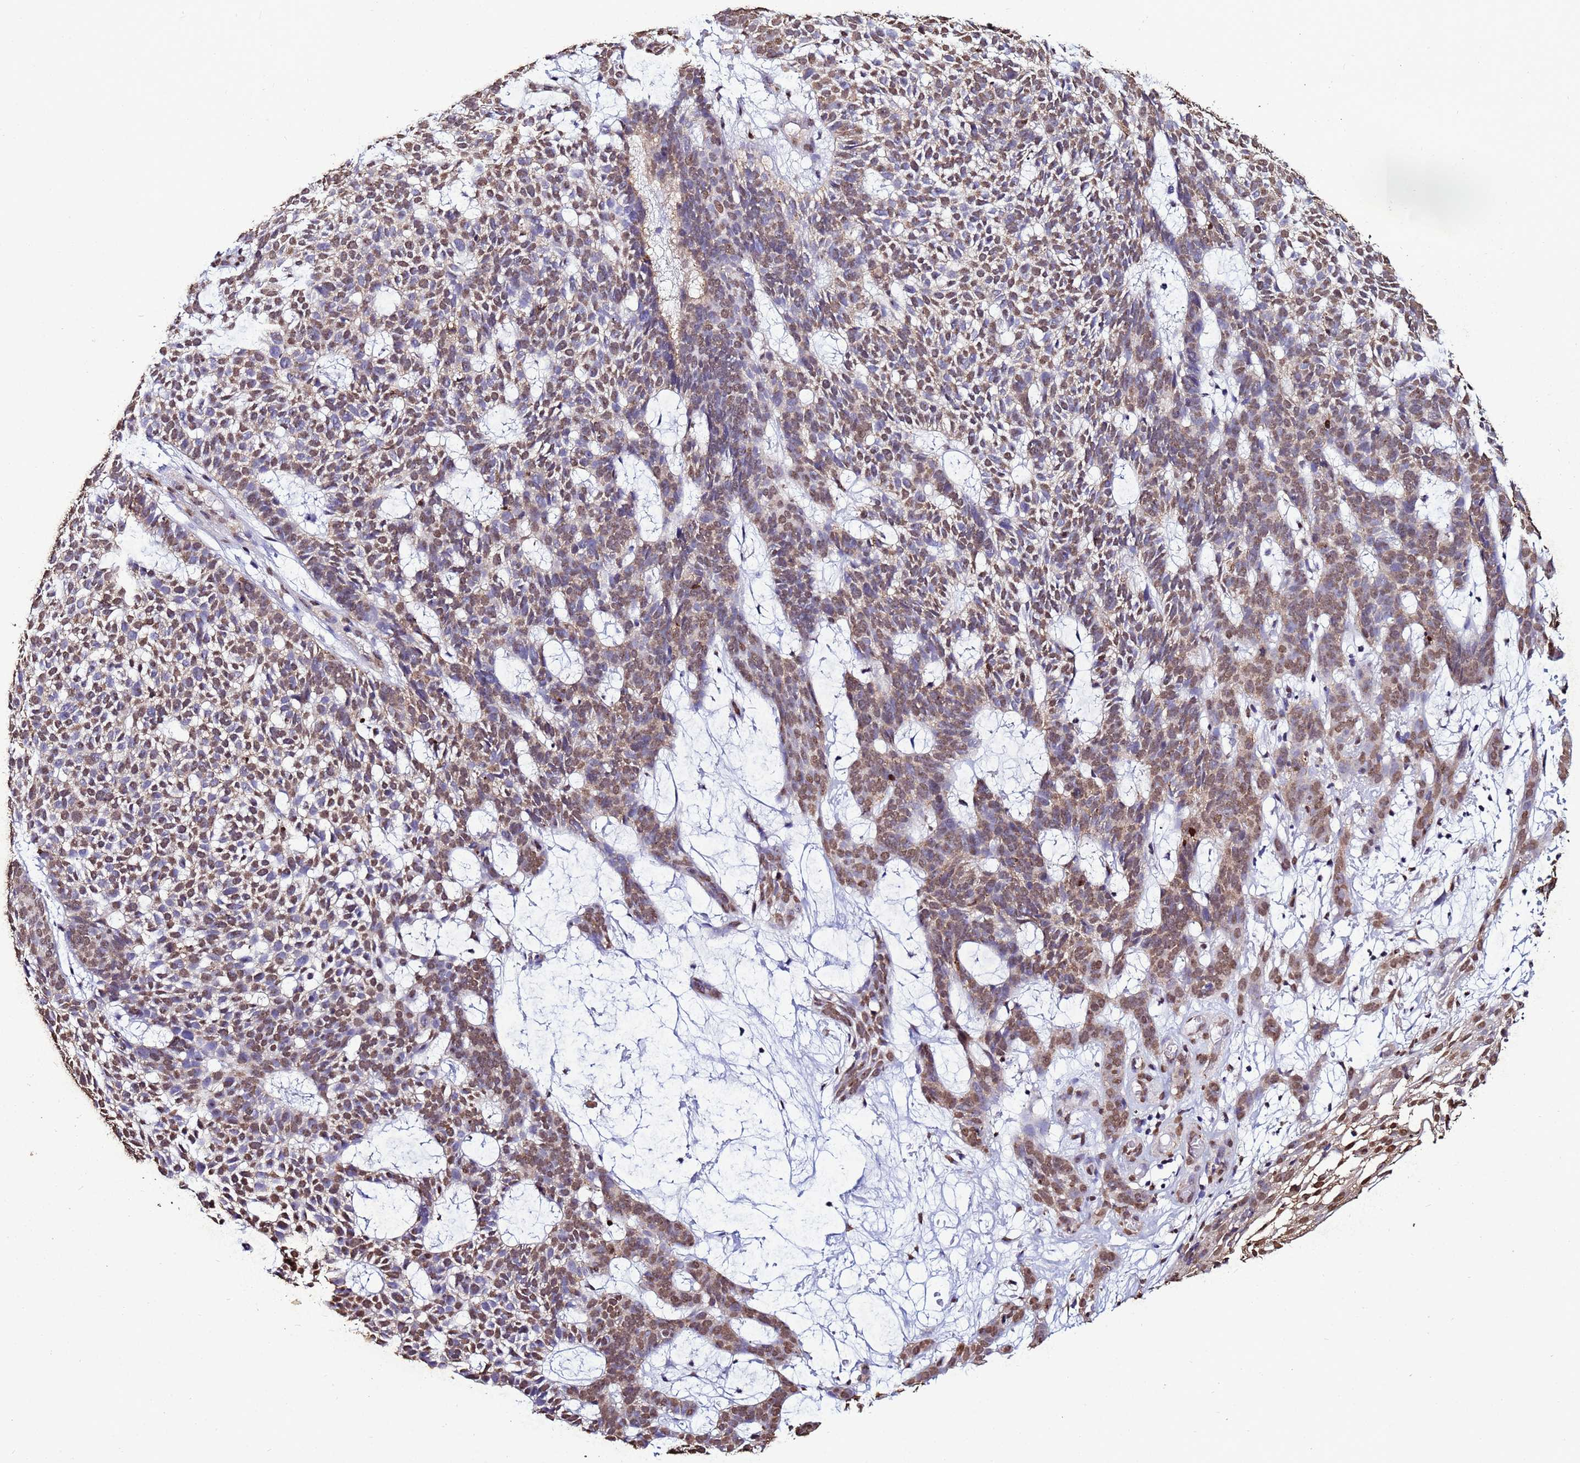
{"staining": {"intensity": "moderate", "quantity": "25%-75%", "location": "cytoplasmic/membranous,nuclear"}, "tissue": "skin cancer", "cell_type": "Tumor cells", "image_type": "cancer", "snomed": [{"axis": "morphology", "description": "Basal cell carcinoma"}, {"axis": "topography", "description": "Skin"}], "caption": "There is medium levels of moderate cytoplasmic/membranous and nuclear positivity in tumor cells of skin basal cell carcinoma, as demonstrated by immunohistochemical staining (brown color).", "gene": "TRIP6", "patient": {"sex": "female", "age": 78}}